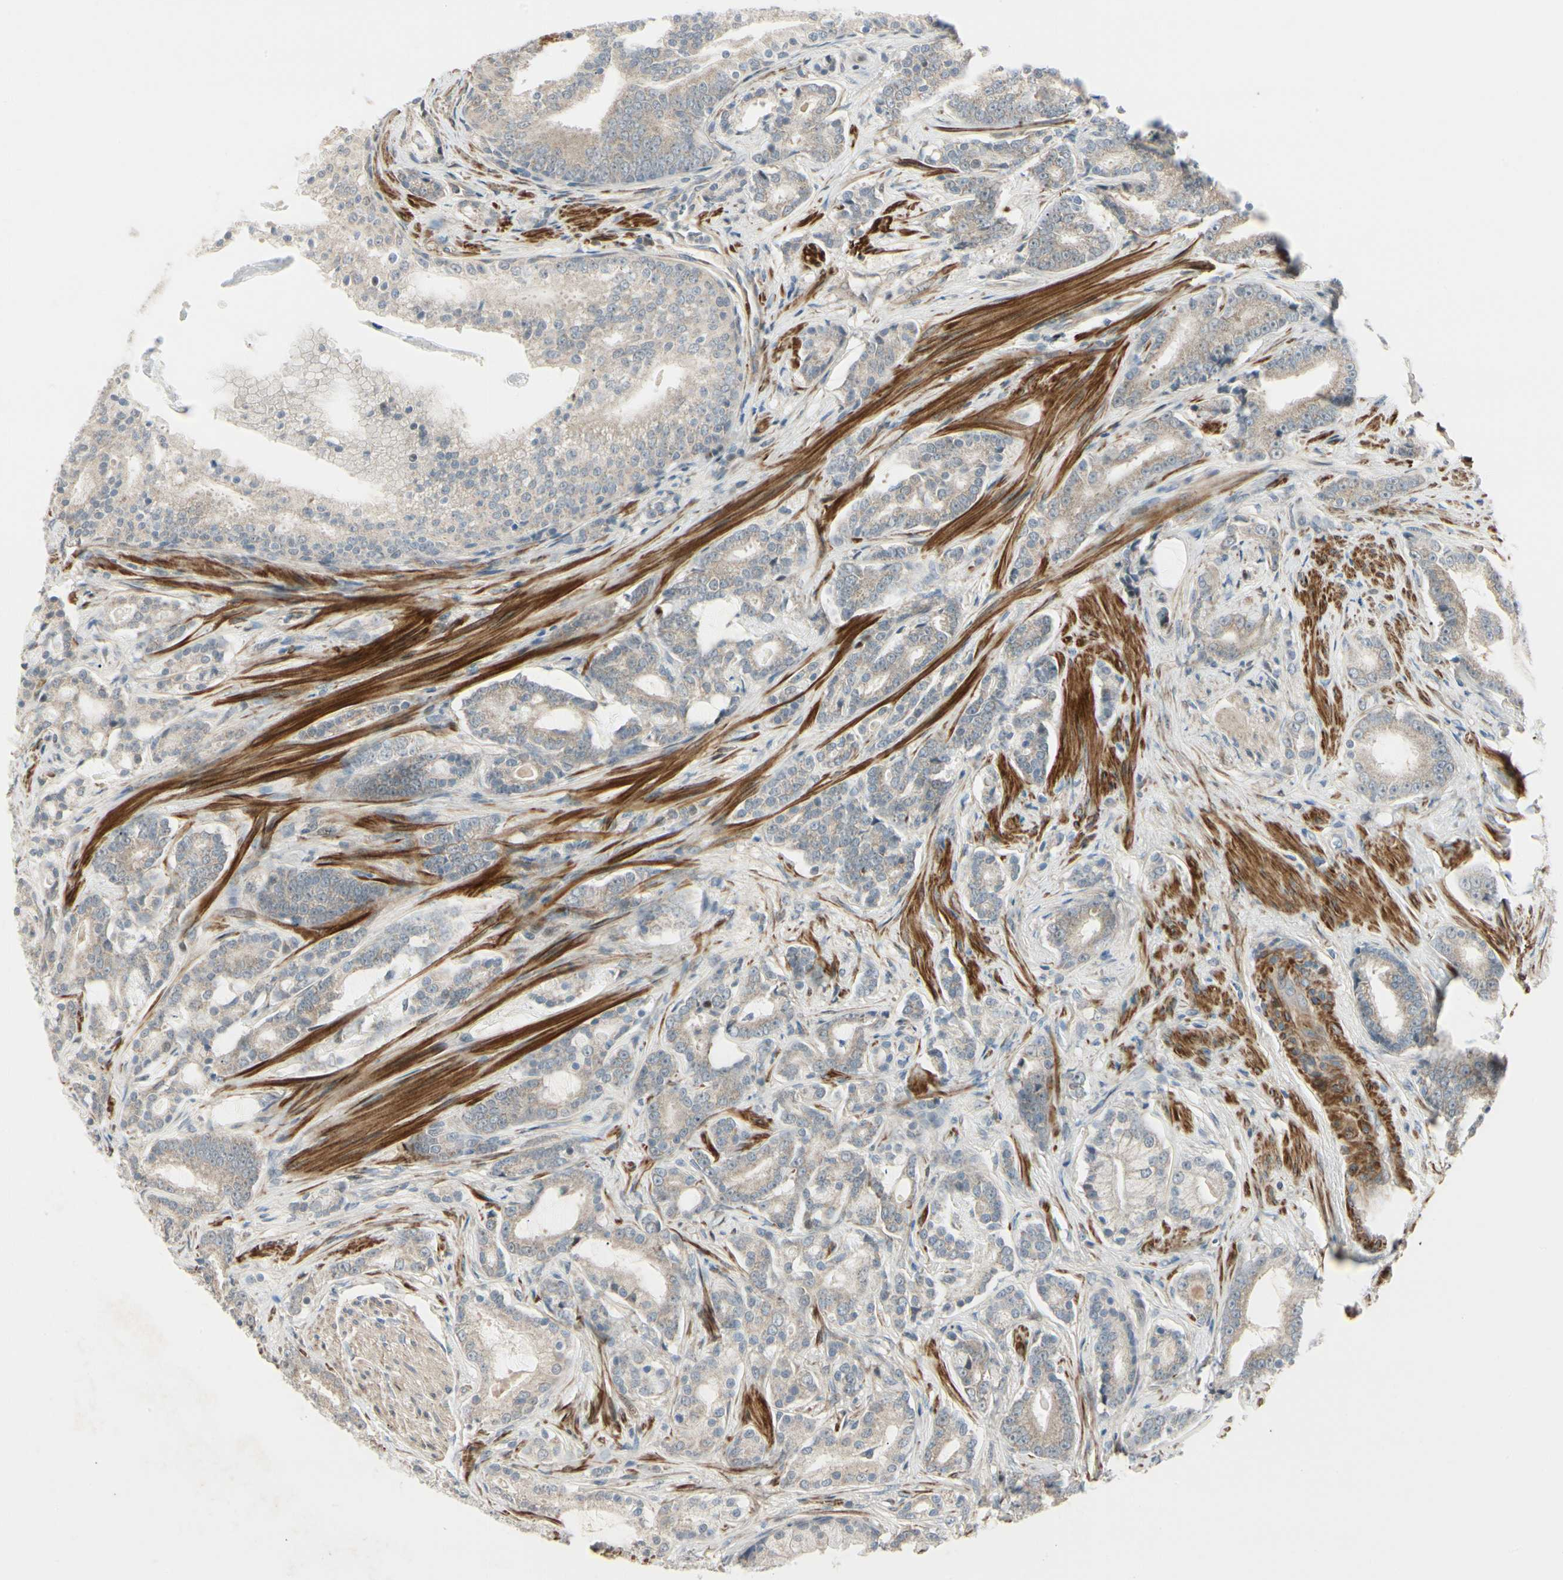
{"staining": {"intensity": "weak", "quantity": ">75%", "location": "cytoplasmic/membranous"}, "tissue": "prostate cancer", "cell_type": "Tumor cells", "image_type": "cancer", "snomed": [{"axis": "morphology", "description": "Adenocarcinoma, Low grade"}, {"axis": "topography", "description": "Prostate"}], "caption": "This is a histology image of immunohistochemistry (IHC) staining of prostate low-grade adenocarcinoma, which shows weak positivity in the cytoplasmic/membranous of tumor cells.", "gene": "P4HA3", "patient": {"sex": "male", "age": 58}}